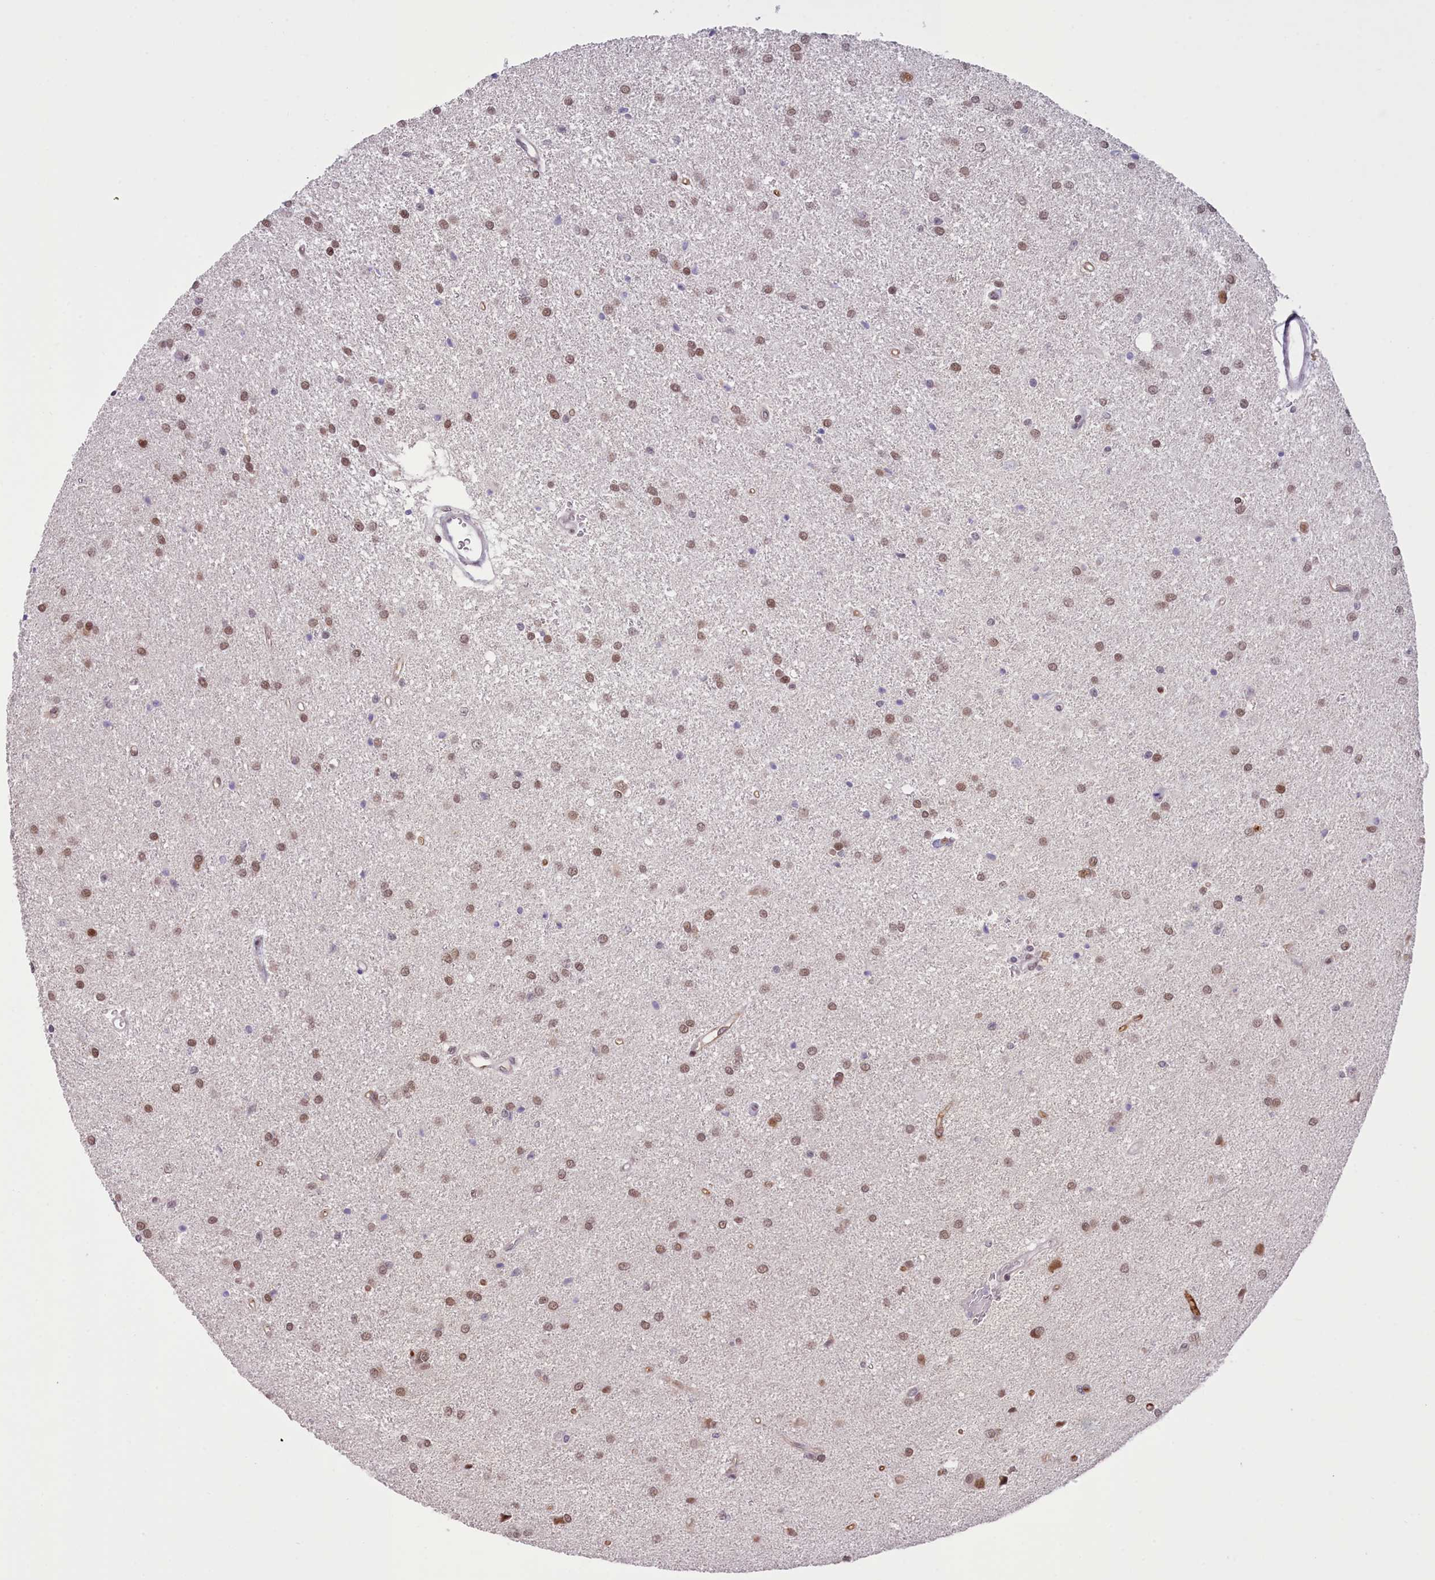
{"staining": {"intensity": "weak", "quantity": ">75%", "location": "nuclear"}, "tissue": "glioma", "cell_type": "Tumor cells", "image_type": "cancer", "snomed": [{"axis": "morphology", "description": "Glioma, malignant, High grade"}, {"axis": "topography", "description": "Brain"}], "caption": "There is low levels of weak nuclear staining in tumor cells of glioma, as demonstrated by immunohistochemical staining (brown color).", "gene": "RFX1", "patient": {"sex": "female", "age": 50}}